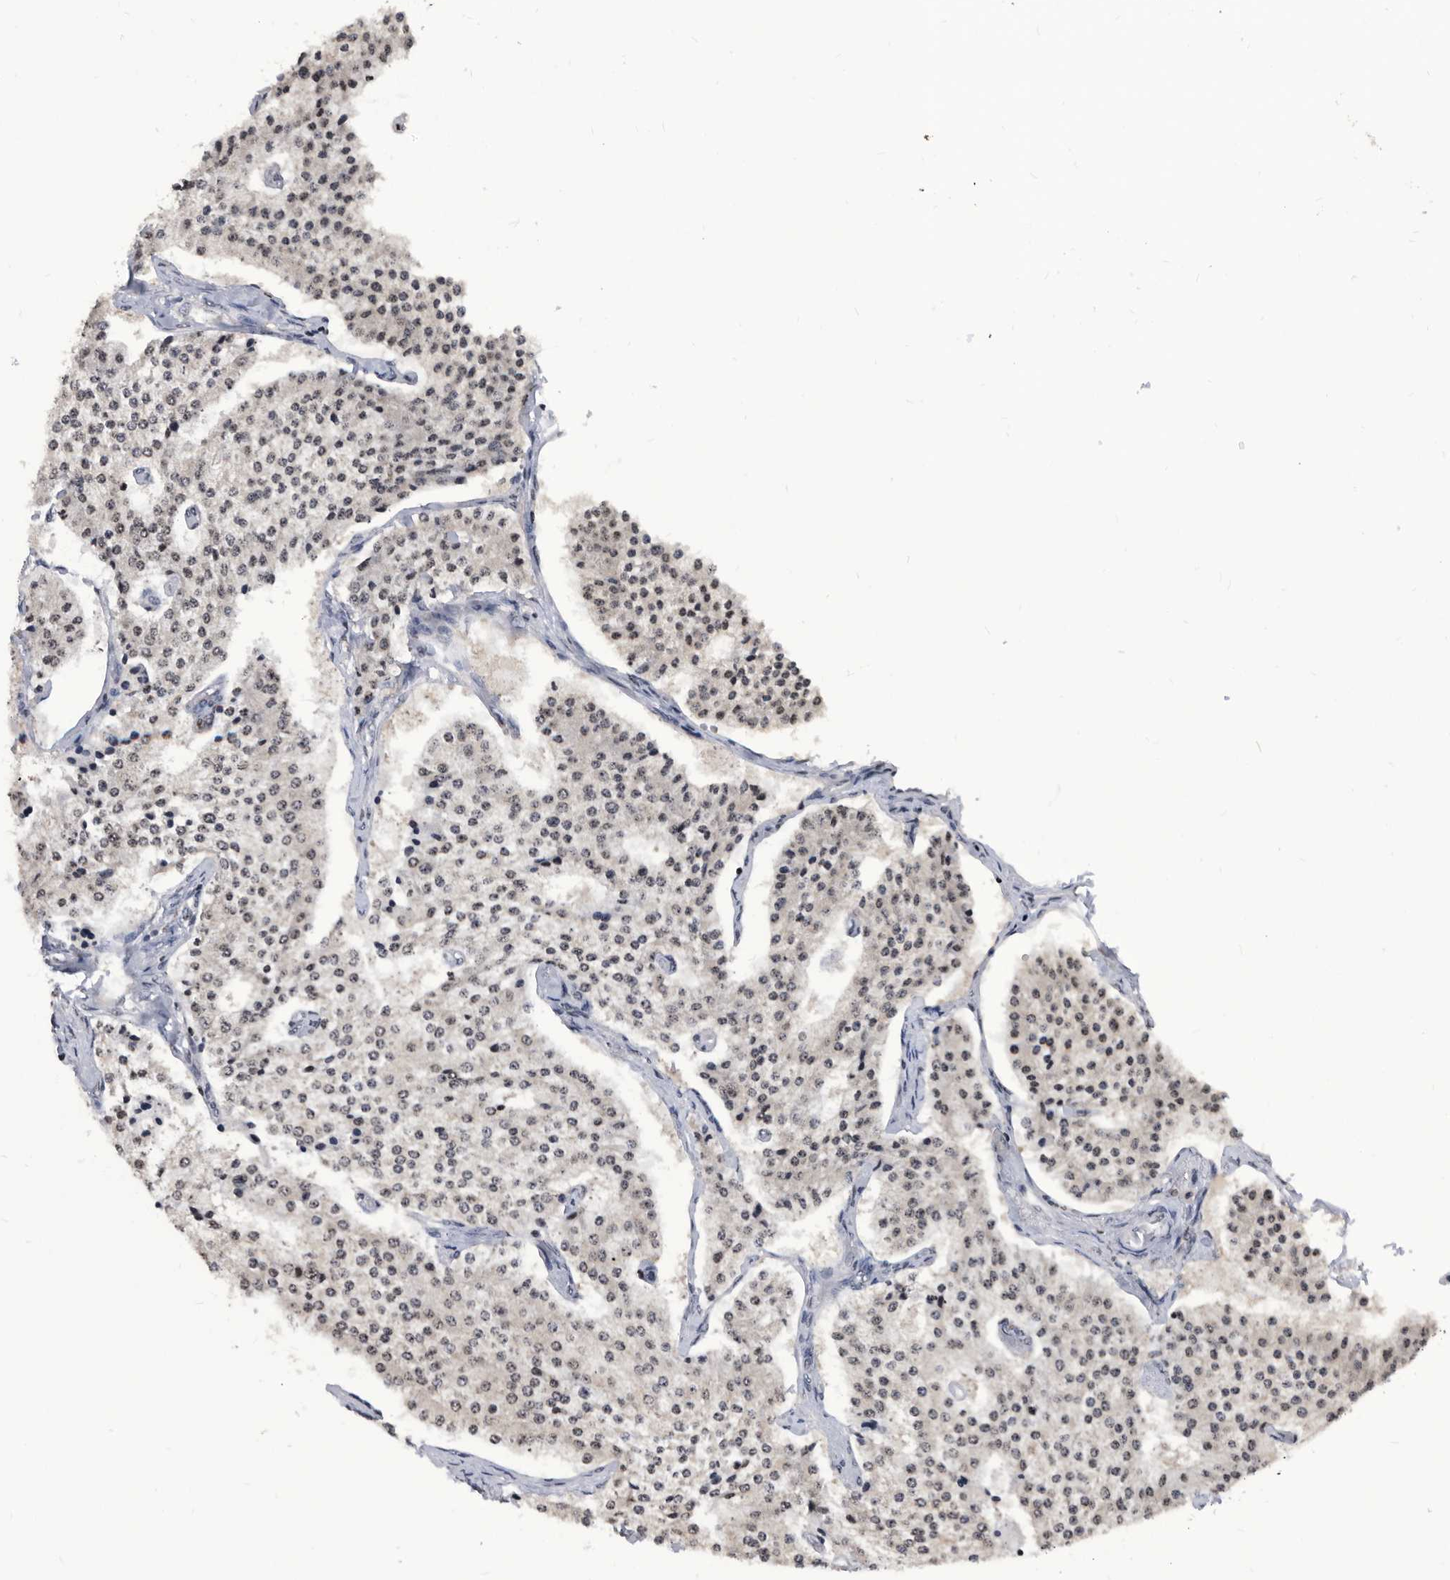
{"staining": {"intensity": "weak", "quantity": ">75%", "location": "nuclear"}, "tissue": "carcinoid", "cell_type": "Tumor cells", "image_type": "cancer", "snomed": [{"axis": "morphology", "description": "Carcinoid, malignant, NOS"}, {"axis": "topography", "description": "Colon"}], "caption": "Protein positivity by IHC displays weak nuclear expression in approximately >75% of tumor cells in carcinoid.", "gene": "TSTD1", "patient": {"sex": "female", "age": 52}}